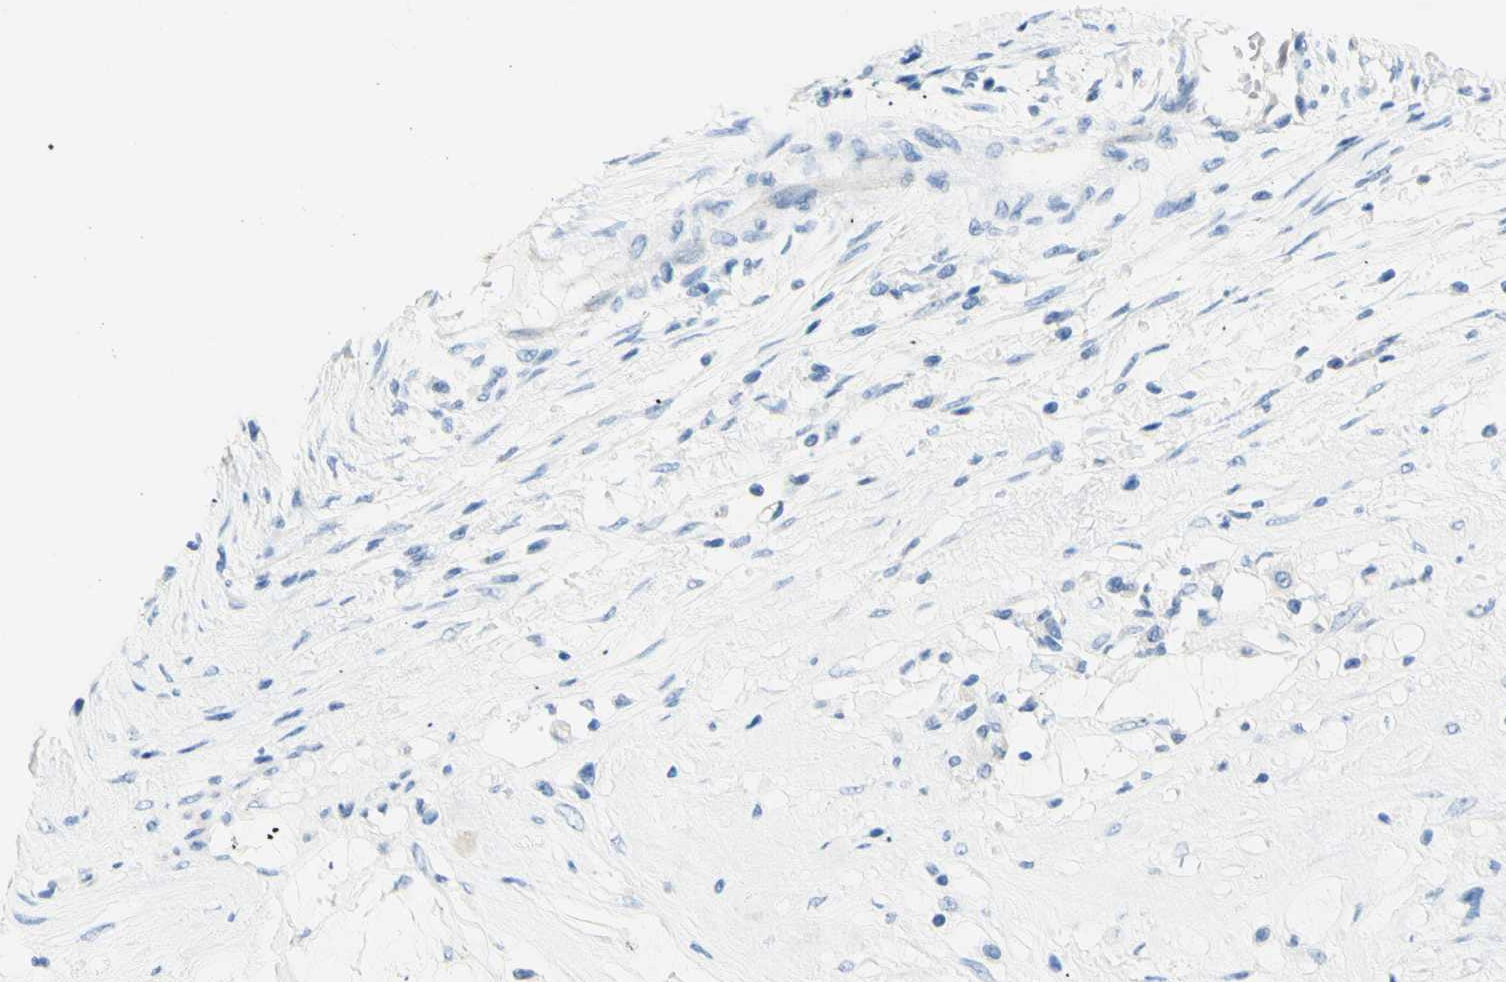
{"staining": {"intensity": "negative", "quantity": "none", "location": "none"}, "tissue": "ovarian cancer", "cell_type": "Tumor cells", "image_type": "cancer", "snomed": [{"axis": "morphology", "description": "Cystadenocarcinoma, mucinous, NOS"}, {"axis": "topography", "description": "Ovary"}], "caption": "A micrograph of ovarian cancer stained for a protein demonstrates no brown staining in tumor cells.", "gene": "HPCA", "patient": {"sex": "female", "age": 80}}